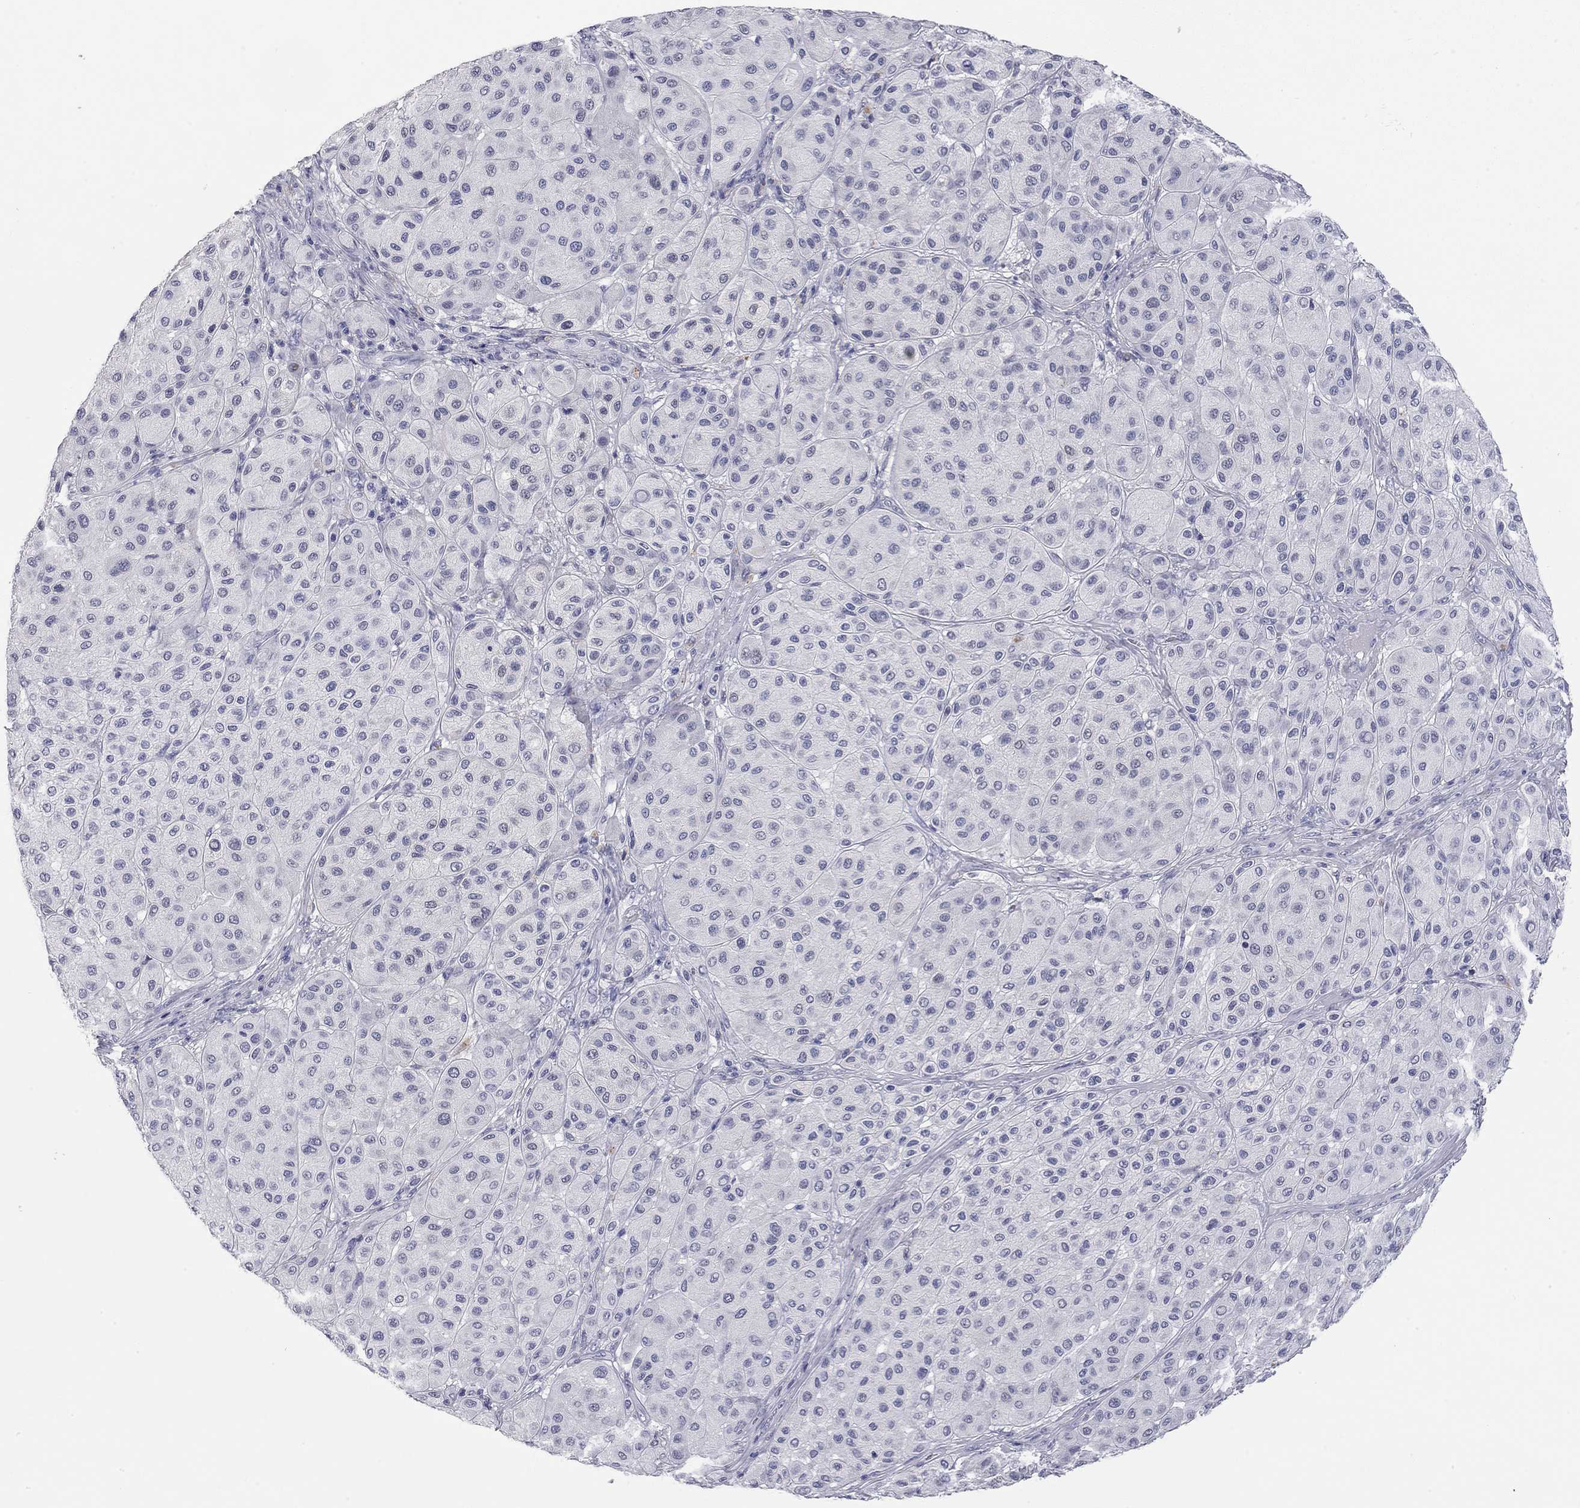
{"staining": {"intensity": "negative", "quantity": "none", "location": "none"}, "tissue": "melanoma", "cell_type": "Tumor cells", "image_type": "cancer", "snomed": [{"axis": "morphology", "description": "Malignant melanoma, Metastatic site"}, {"axis": "topography", "description": "Smooth muscle"}], "caption": "Tumor cells show no significant expression in malignant melanoma (metastatic site). (IHC, brightfield microscopy, high magnification).", "gene": "AK8", "patient": {"sex": "male", "age": 41}}